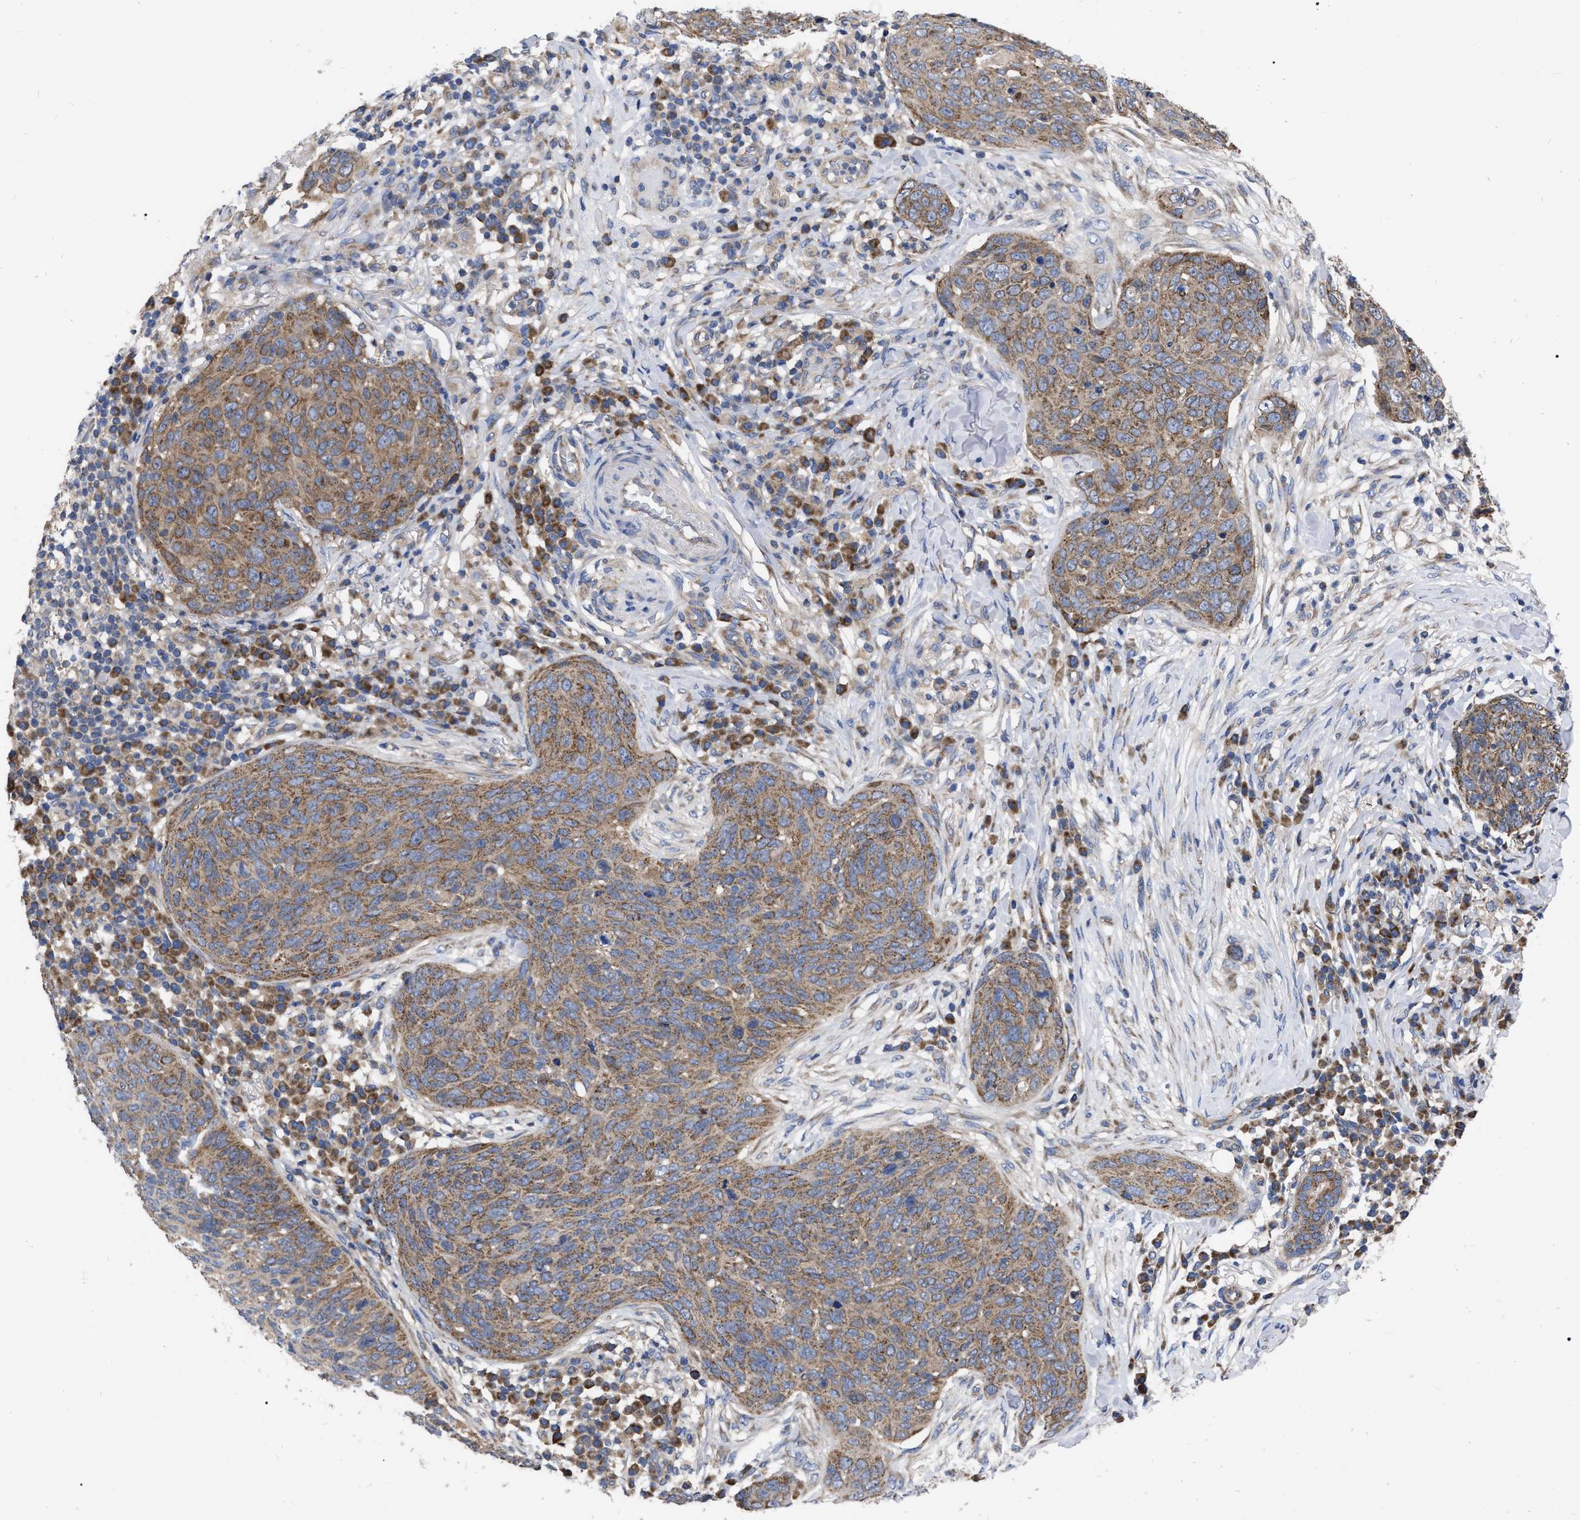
{"staining": {"intensity": "moderate", "quantity": ">75%", "location": "cytoplasmic/membranous"}, "tissue": "skin cancer", "cell_type": "Tumor cells", "image_type": "cancer", "snomed": [{"axis": "morphology", "description": "Squamous cell carcinoma in situ, NOS"}, {"axis": "morphology", "description": "Squamous cell carcinoma, NOS"}, {"axis": "topography", "description": "Skin"}], "caption": "Brown immunohistochemical staining in skin cancer demonstrates moderate cytoplasmic/membranous positivity in approximately >75% of tumor cells.", "gene": "CDKN2C", "patient": {"sex": "male", "age": 93}}